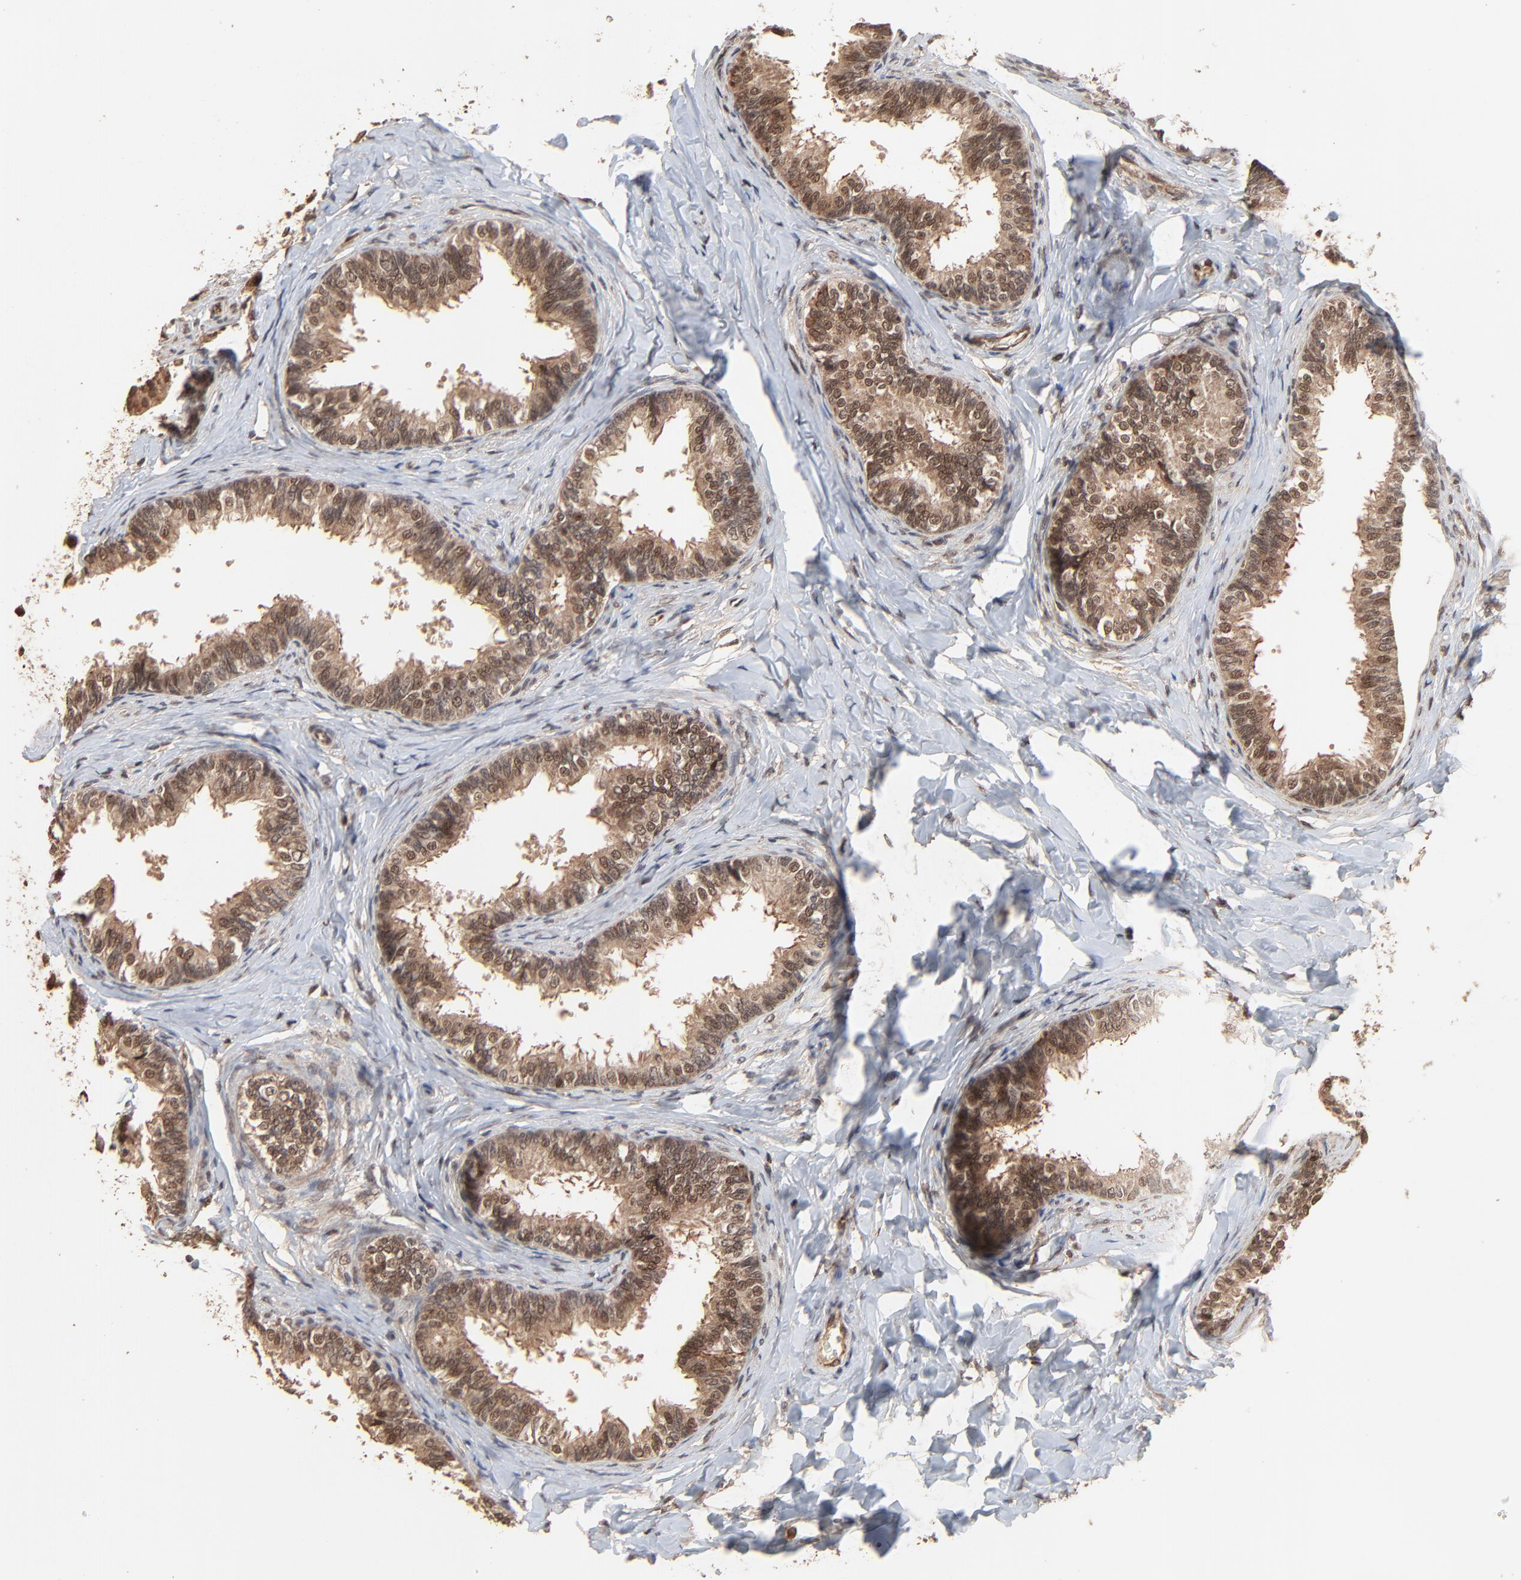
{"staining": {"intensity": "strong", "quantity": ">75%", "location": "cytoplasmic/membranous,nuclear"}, "tissue": "epididymis", "cell_type": "Glandular cells", "image_type": "normal", "snomed": [{"axis": "morphology", "description": "Normal tissue, NOS"}, {"axis": "topography", "description": "Epididymis"}], "caption": "Immunohistochemistry image of normal epididymis: human epididymis stained using immunohistochemistry (IHC) displays high levels of strong protein expression localized specifically in the cytoplasmic/membranous,nuclear of glandular cells, appearing as a cytoplasmic/membranous,nuclear brown color.", "gene": "FAM227A", "patient": {"sex": "male", "age": 26}}